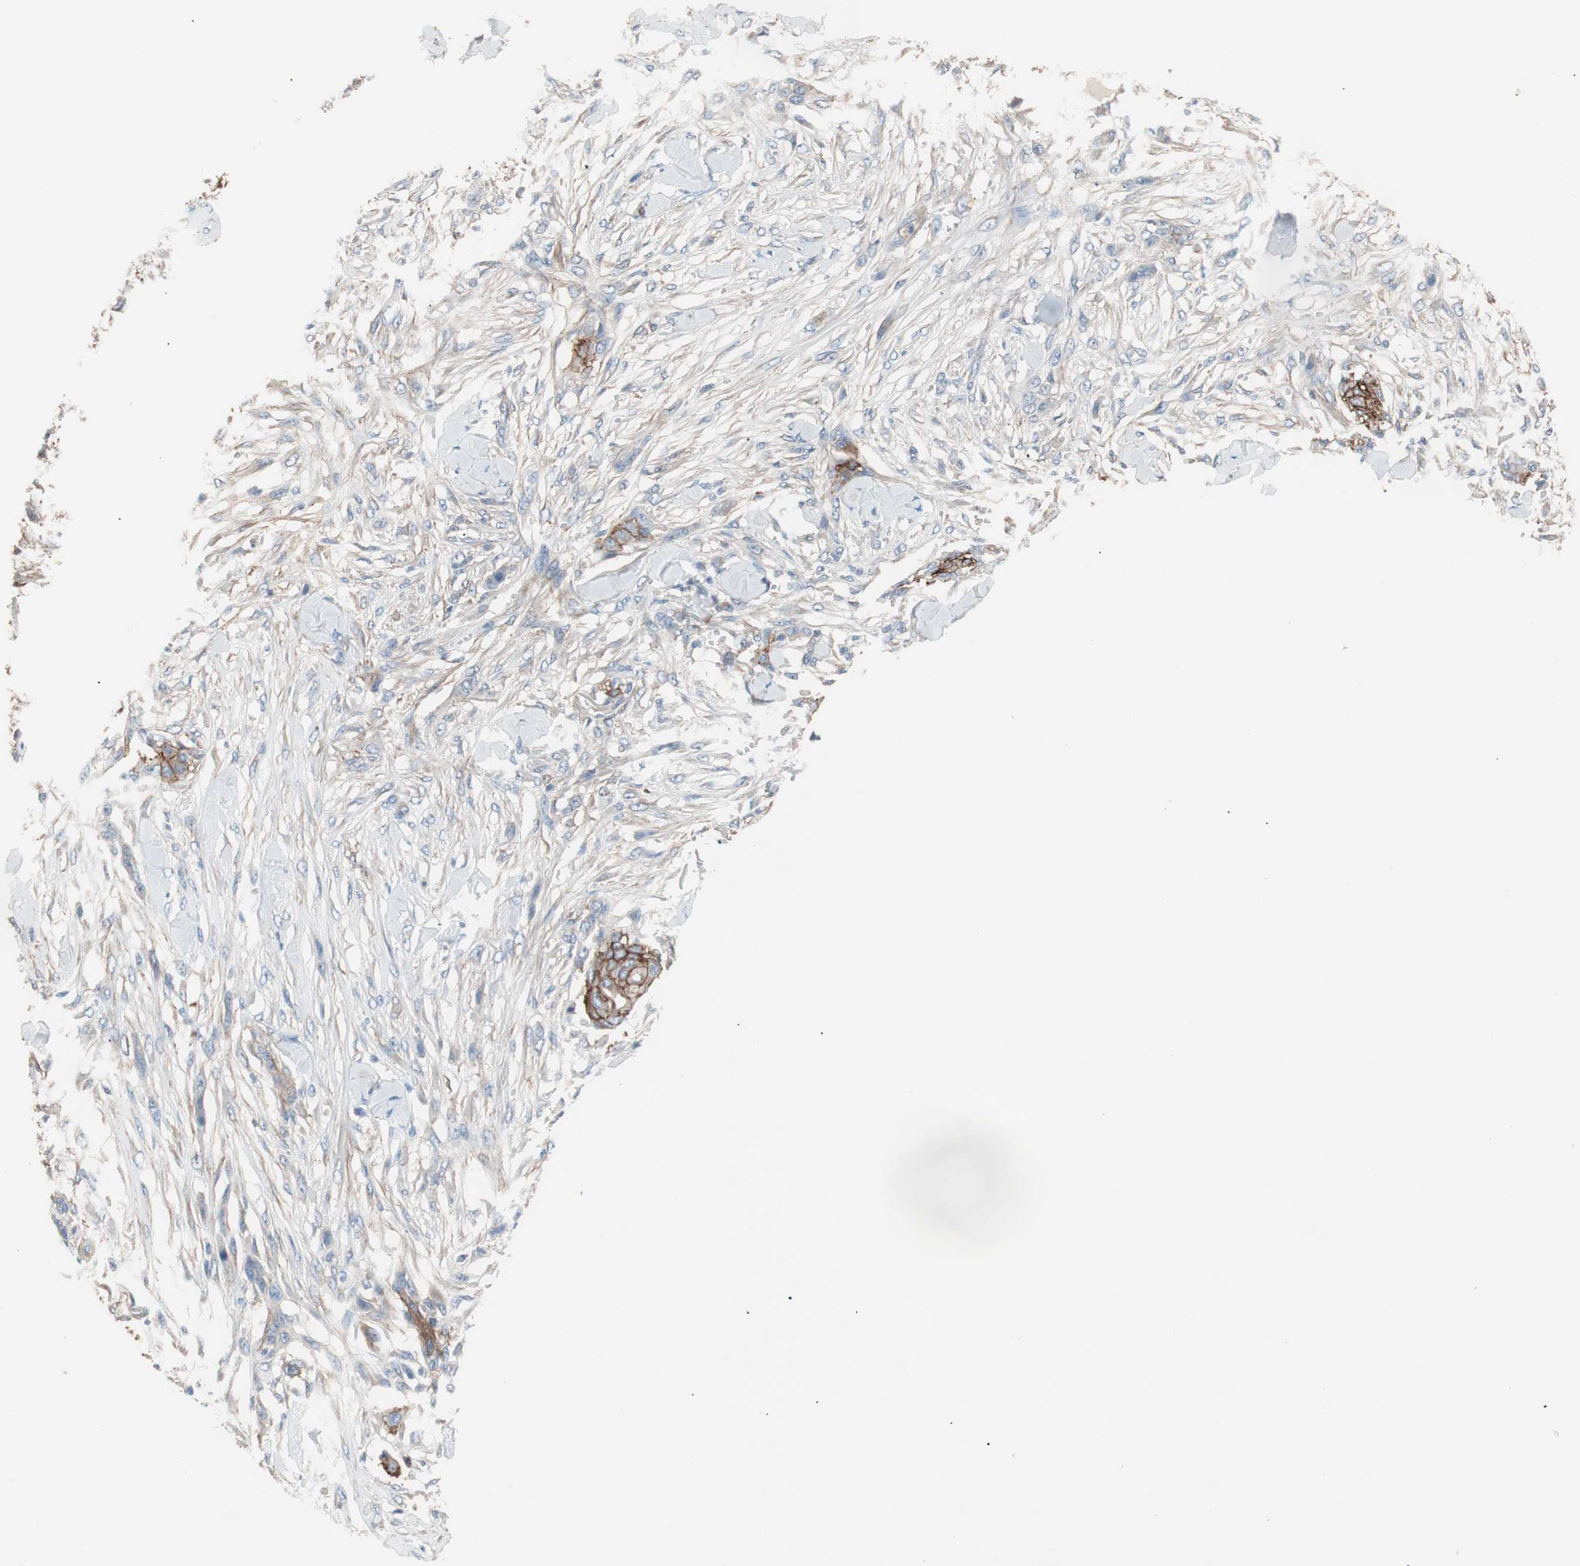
{"staining": {"intensity": "moderate", "quantity": "25%-75%", "location": "cytoplasmic/membranous"}, "tissue": "skin cancer", "cell_type": "Tumor cells", "image_type": "cancer", "snomed": [{"axis": "morphology", "description": "Squamous cell carcinoma, NOS"}, {"axis": "topography", "description": "Skin"}], "caption": "An immunohistochemistry micrograph of neoplastic tissue is shown. Protein staining in brown highlights moderate cytoplasmic/membranous positivity in skin cancer within tumor cells.", "gene": "GPR160", "patient": {"sex": "female", "age": 59}}